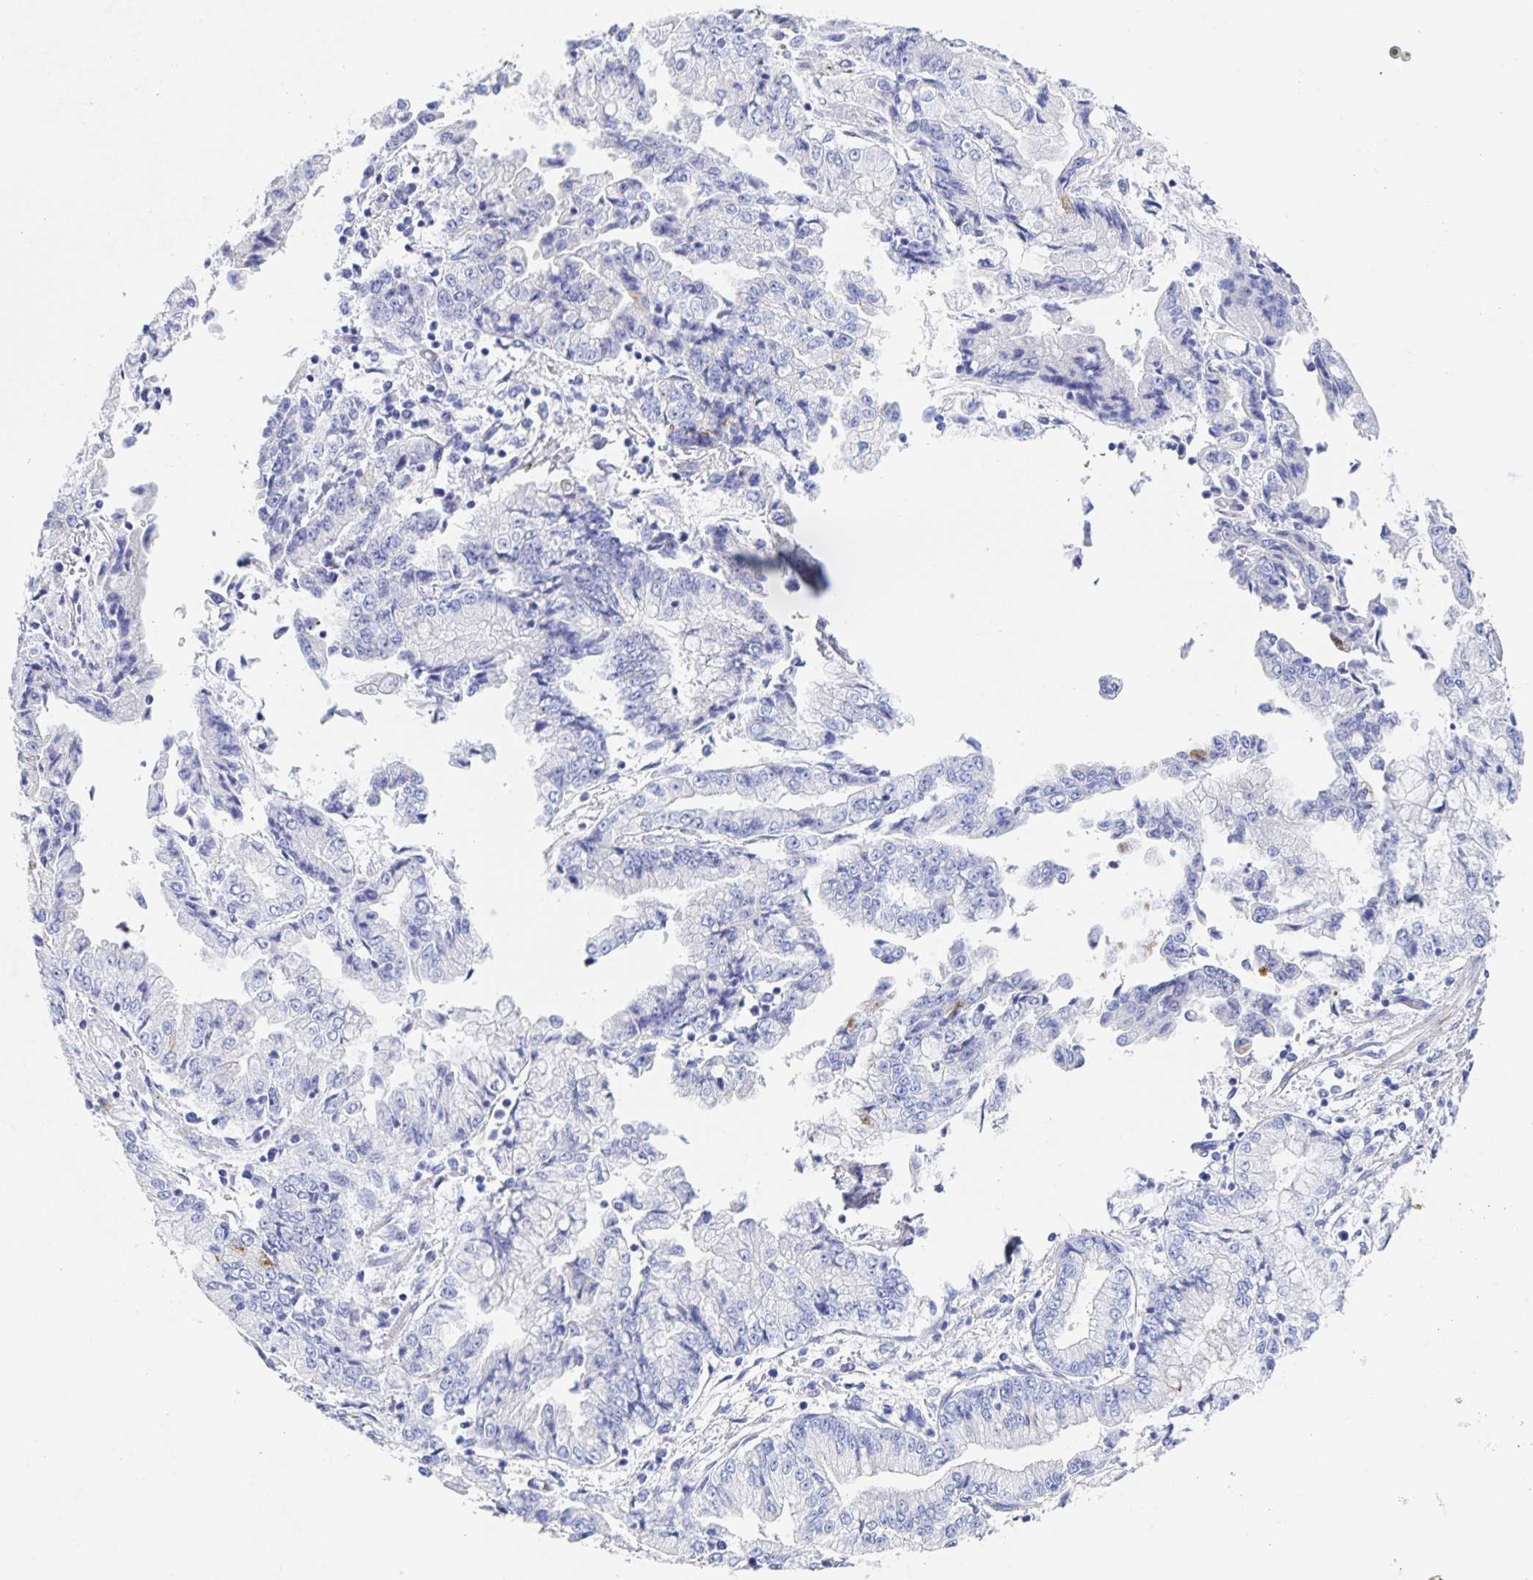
{"staining": {"intensity": "negative", "quantity": "none", "location": "none"}, "tissue": "stomach cancer", "cell_type": "Tumor cells", "image_type": "cancer", "snomed": [{"axis": "morphology", "description": "Adenocarcinoma, NOS"}, {"axis": "topography", "description": "Stomach, upper"}], "caption": "High magnification brightfield microscopy of stomach adenocarcinoma stained with DAB (3,3'-diaminobenzidine) (brown) and counterstained with hematoxylin (blue): tumor cells show no significant positivity.", "gene": "DMBT1", "patient": {"sex": "female", "age": 74}}